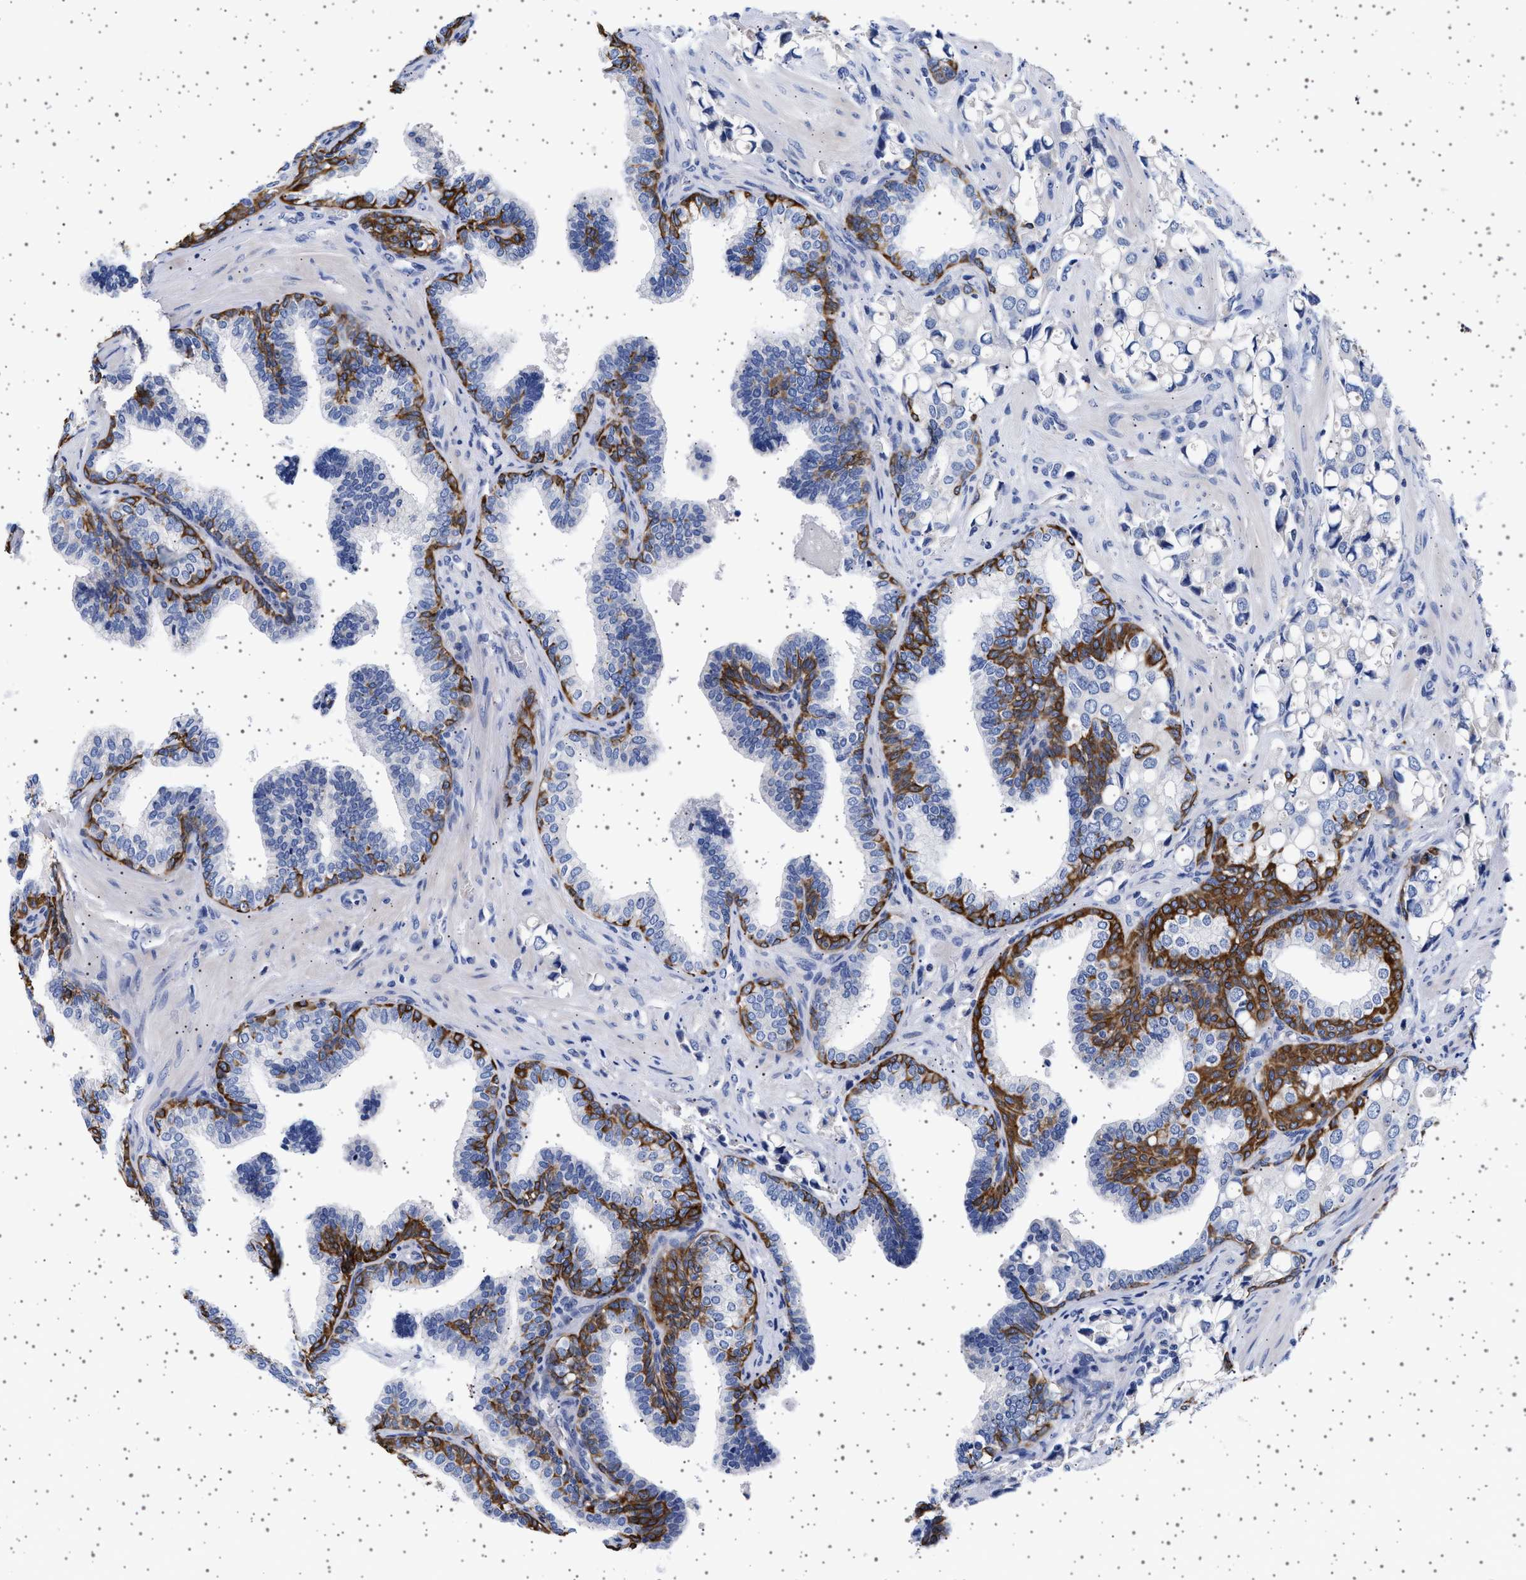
{"staining": {"intensity": "negative", "quantity": "none", "location": "none"}, "tissue": "prostate cancer", "cell_type": "Tumor cells", "image_type": "cancer", "snomed": [{"axis": "morphology", "description": "Adenocarcinoma, High grade"}, {"axis": "topography", "description": "Prostate"}], "caption": "IHC photomicrograph of neoplastic tissue: human high-grade adenocarcinoma (prostate) stained with DAB (3,3'-diaminobenzidine) exhibits no significant protein expression in tumor cells.", "gene": "TRMT10B", "patient": {"sex": "male", "age": 52}}